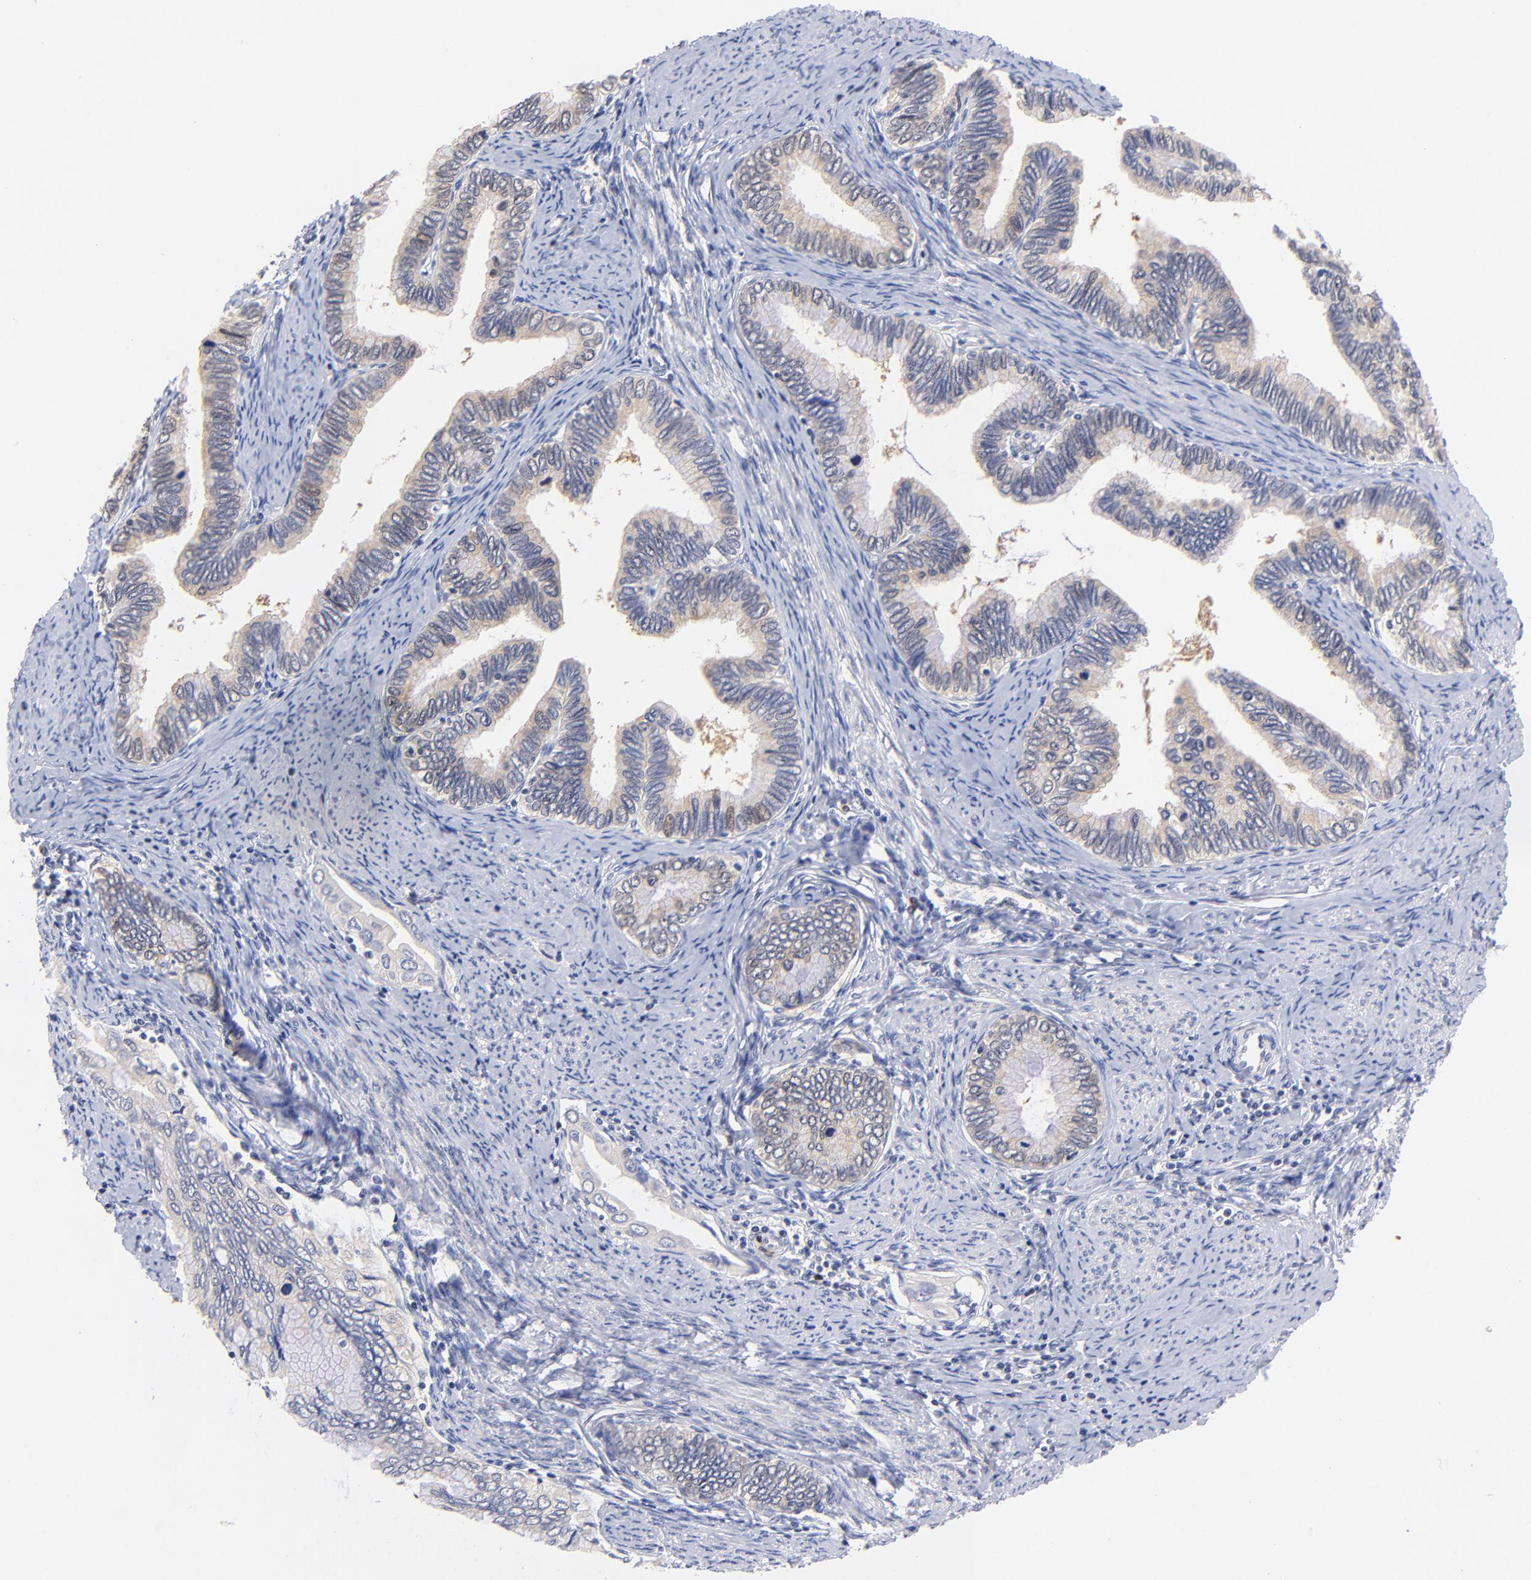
{"staining": {"intensity": "weak", "quantity": "<25%", "location": "nuclear"}, "tissue": "cervical cancer", "cell_type": "Tumor cells", "image_type": "cancer", "snomed": [{"axis": "morphology", "description": "Adenocarcinoma, NOS"}, {"axis": "topography", "description": "Cervix"}], "caption": "Protein analysis of cervical cancer (adenocarcinoma) shows no significant positivity in tumor cells.", "gene": "ZNF155", "patient": {"sex": "female", "age": 49}}